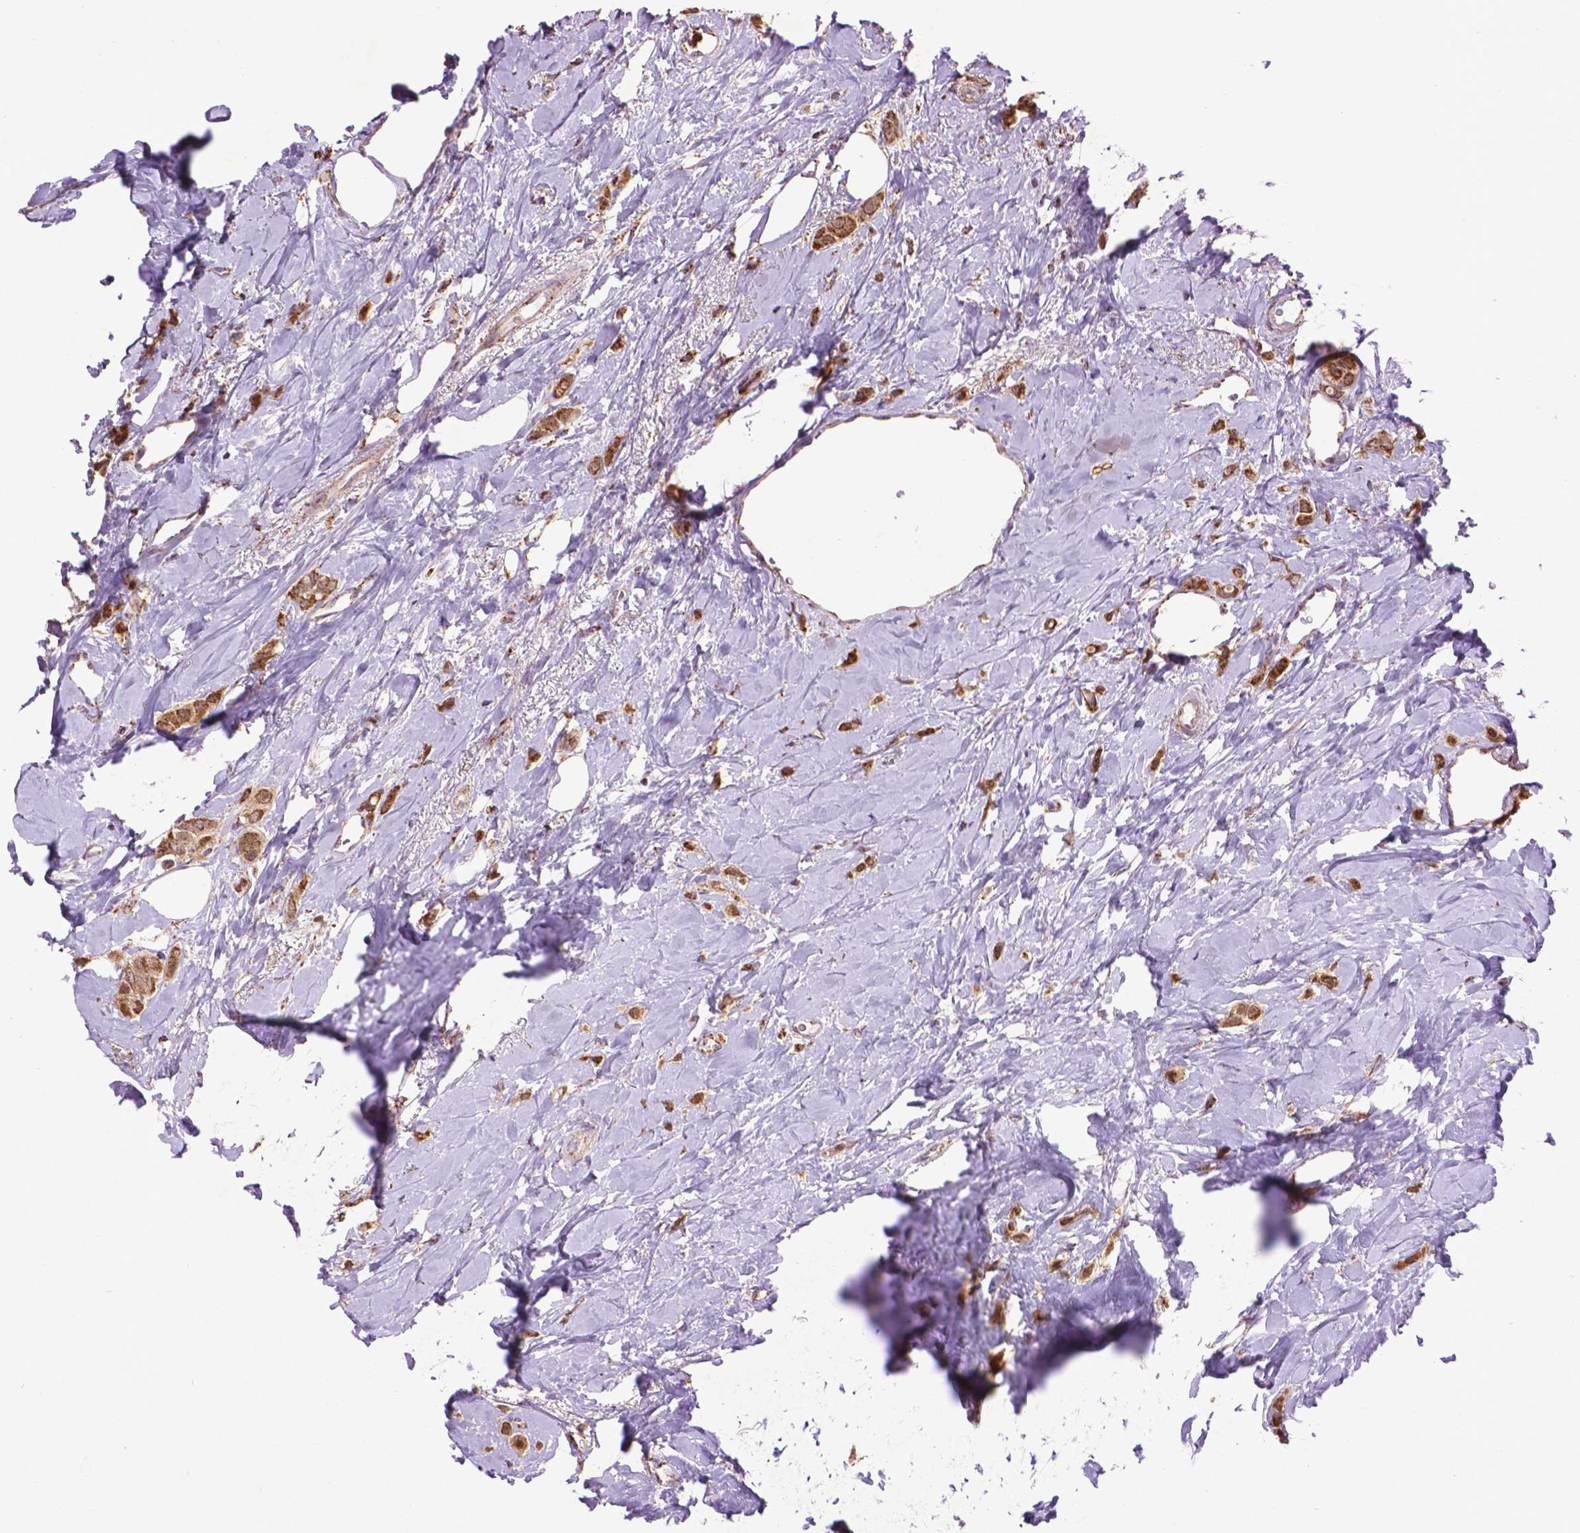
{"staining": {"intensity": "strong", "quantity": ">75%", "location": "cytoplasmic/membranous"}, "tissue": "breast cancer", "cell_type": "Tumor cells", "image_type": "cancer", "snomed": [{"axis": "morphology", "description": "Lobular carcinoma"}, {"axis": "topography", "description": "Breast"}], "caption": "Breast cancer (lobular carcinoma) stained with a protein marker demonstrates strong staining in tumor cells.", "gene": "PYCR3", "patient": {"sex": "female", "age": 66}}